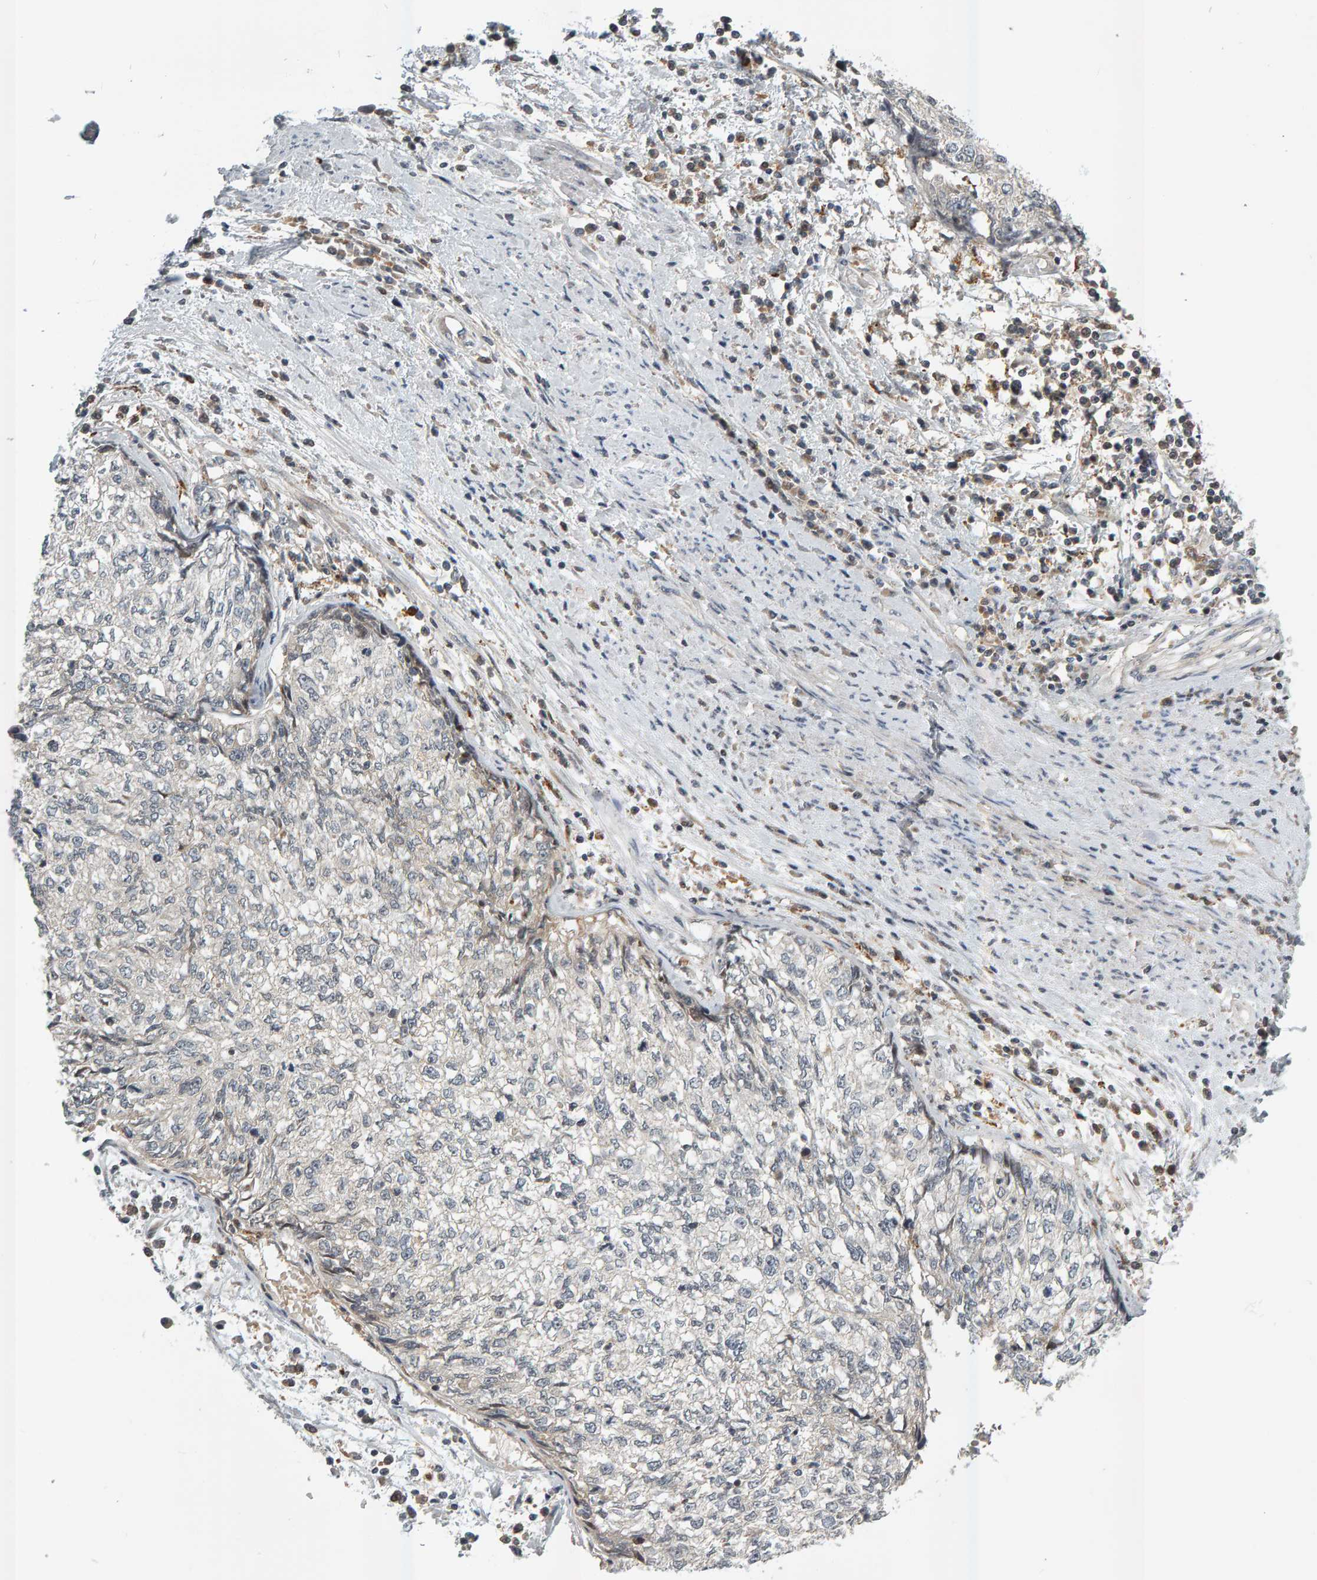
{"staining": {"intensity": "negative", "quantity": "none", "location": "none"}, "tissue": "cervical cancer", "cell_type": "Tumor cells", "image_type": "cancer", "snomed": [{"axis": "morphology", "description": "Squamous cell carcinoma, NOS"}, {"axis": "topography", "description": "Cervix"}], "caption": "Protein analysis of cervical cancer (squamous cell carcinoma) demonstrates no significant positivity in tumor cells.", "gene": "ZNF160", "patient": {"sex": "female", "age": 57}}